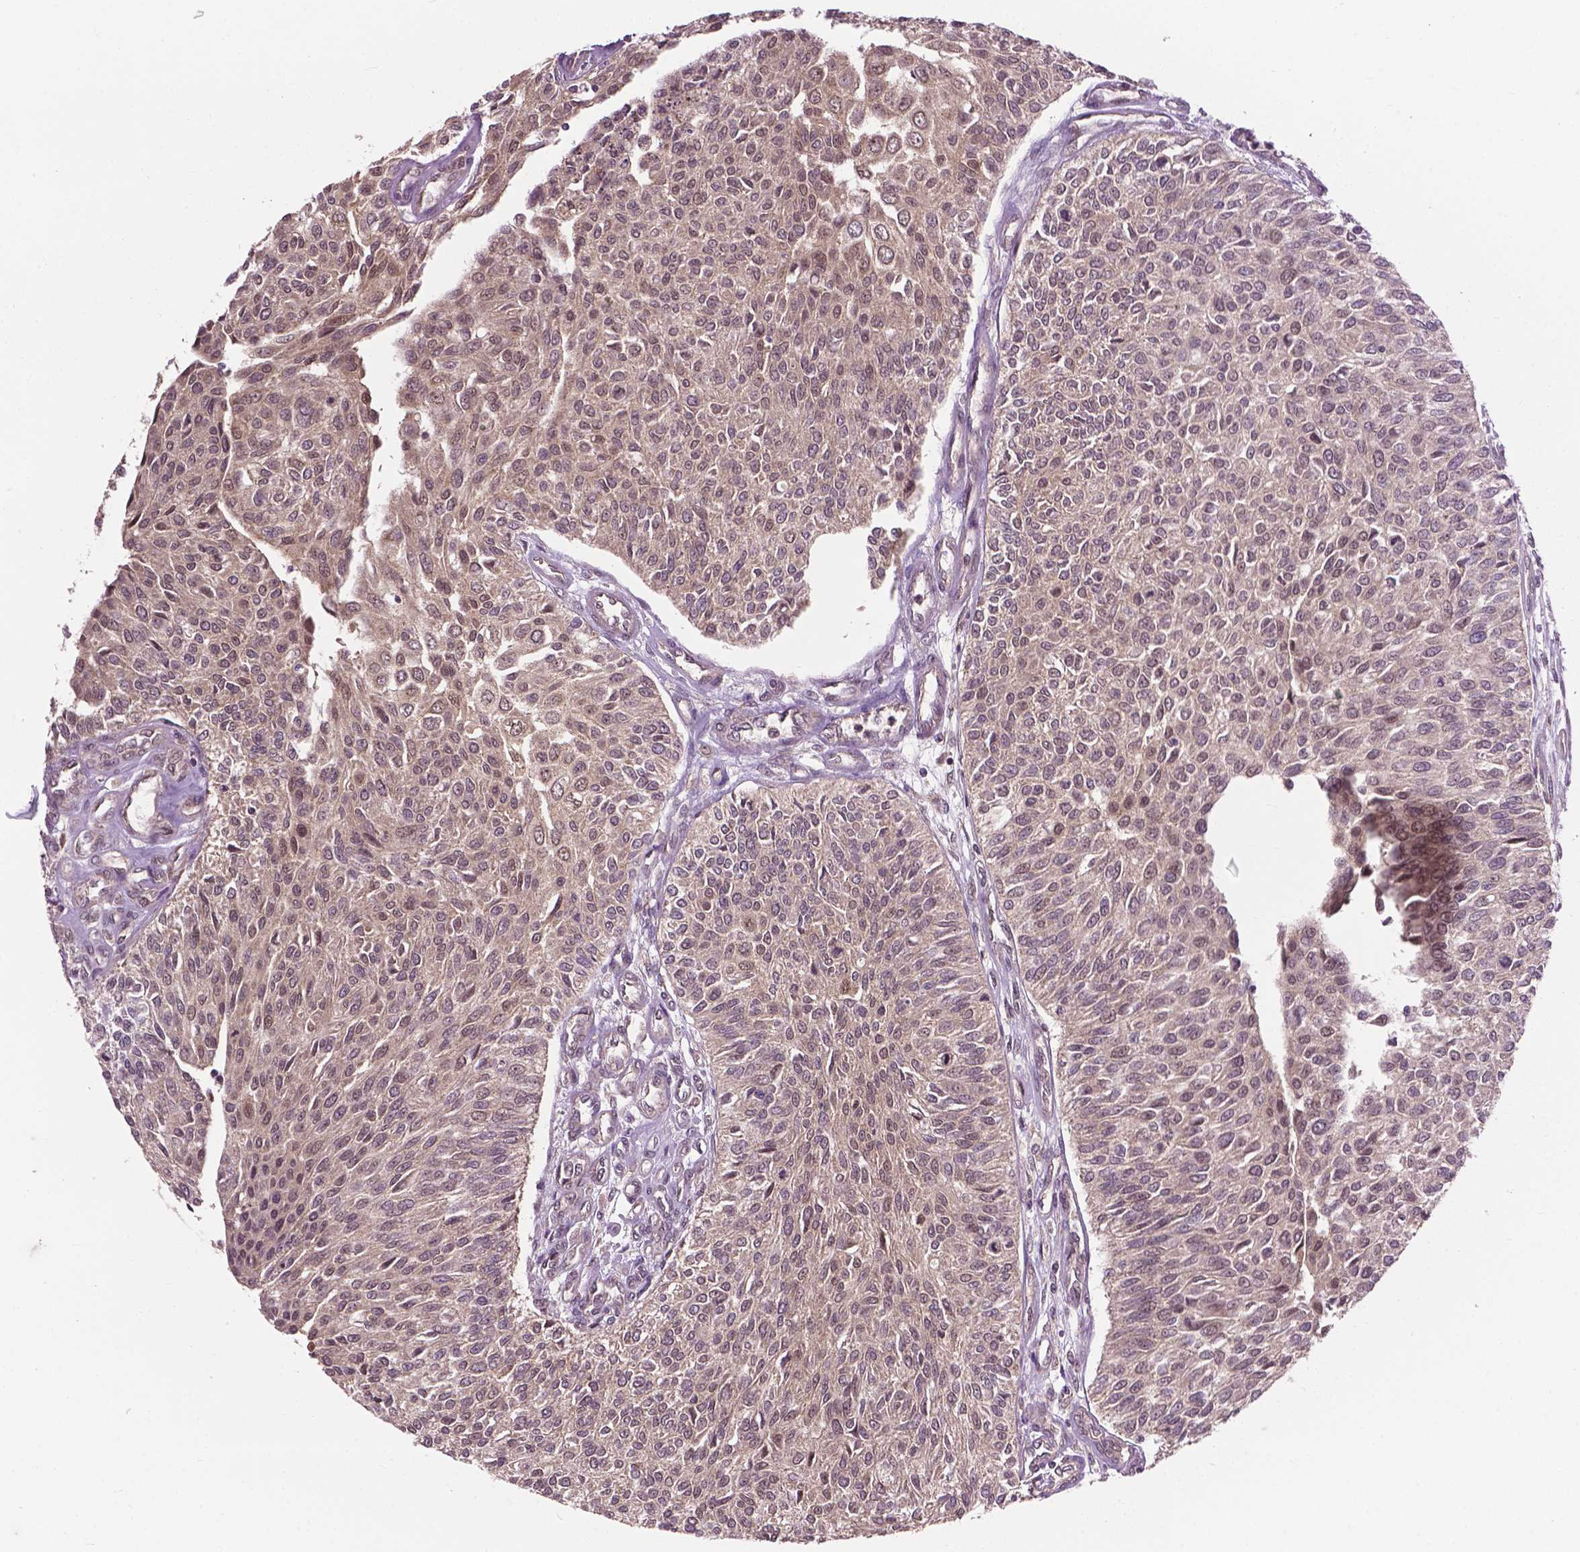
{"staining": {"intensity": "weak", "quantity": "<25%", "location": "nuclear"}, "tissue": "urothelial cancer", "cell_type": "Tumor cells", "image_type": "cancer", "snomed": [{"axis": "morphology", "description": "Urothelial carcinoma, NOS"}, {"axis": "topography", "description": "Urinary bladder"}], "caption": "IHC photomicrograph of neoplastic tissue: urothelial cancer stained with DAB shows no significant protein staining in tumor cells.", "gene": "PPP1CB", "patient": {"sex": "male", "age": 55}}